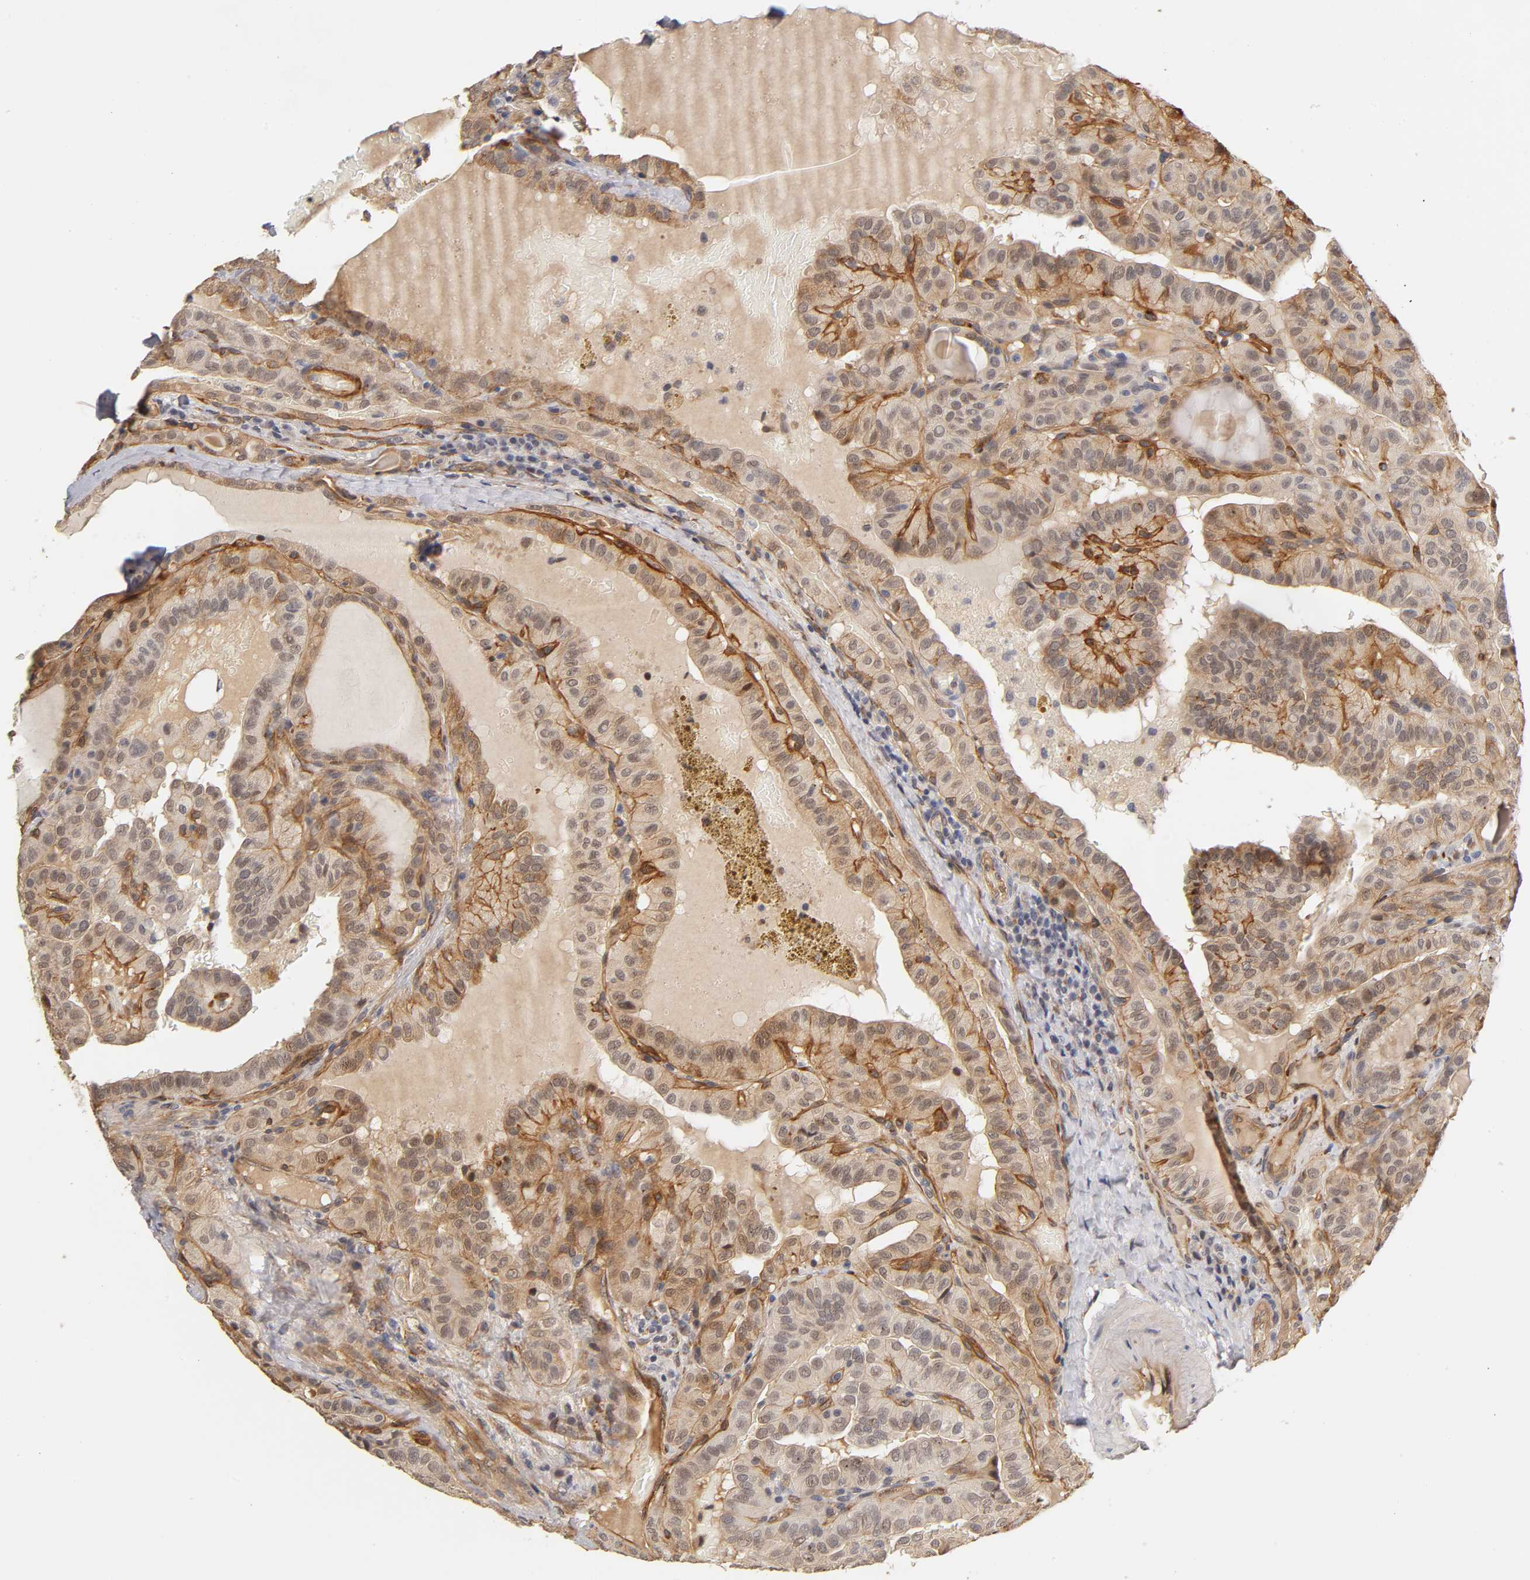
{"staining": {"intensity": "moderate", "quantity": "25%-75%", "location": "cytoplasmic/membranous"}, "tissue": "thyroid cancer", "cell_type": "Tumor cells", "image_type": "cancer", "snomed": [{"axis": "morphology", "description": "Papillary adenocarcinoma, NOS"}, {"axis": "topography", "description": "Thyroid gland"}], "caption": "Human thyroid cancer (papillary adenocarcinoma) stained with a brown dye shows moderate cytoplasmic/membranous positive positivity in about 25%-75% of tumor cells.", "gene": "LAMB1", "patient": {"sex": "male", "age": 77}}